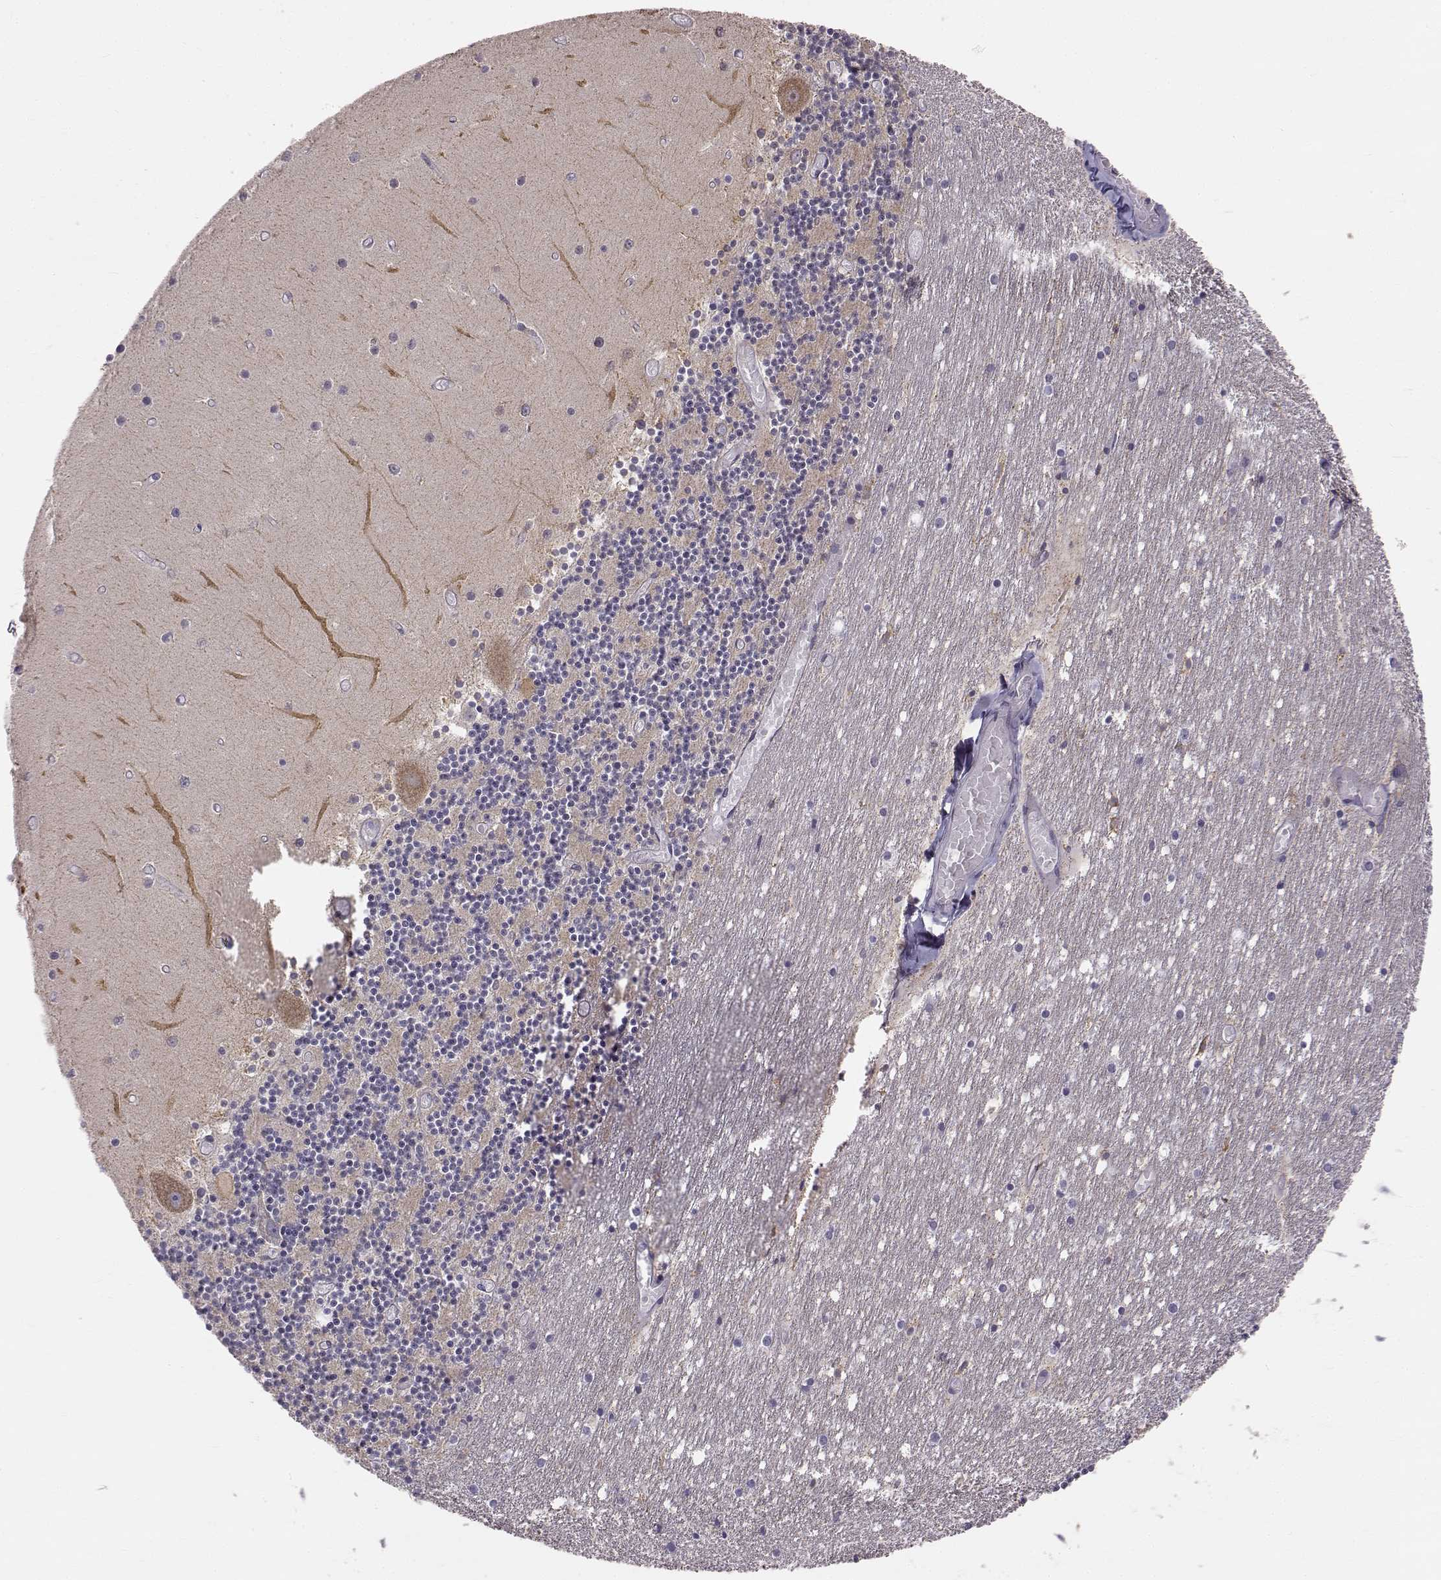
{"staining": {"intensity": "negative", "quantity": "none", "location": "none"}, "tissue": "cerebellum", "cell_type": "Cells in granular layer", "image_type": "normal", "snomed": [{"axis": "morphology", "description": "Normal tissue, NOS"}, {"axis": "topography", "description": "Cerebellum"}], "caption": "This histopathology image is of unremarkable cerebellum stained with immunohistochemistry to label a protein in brown with the nuclei are counter-stained blue. There is no staining in cells in granular layer. (DAB immunohistochemistry with hematoxylin counter stain).", "gene": "ACSL6", "patient": {"sex": "female", "age": 28}}